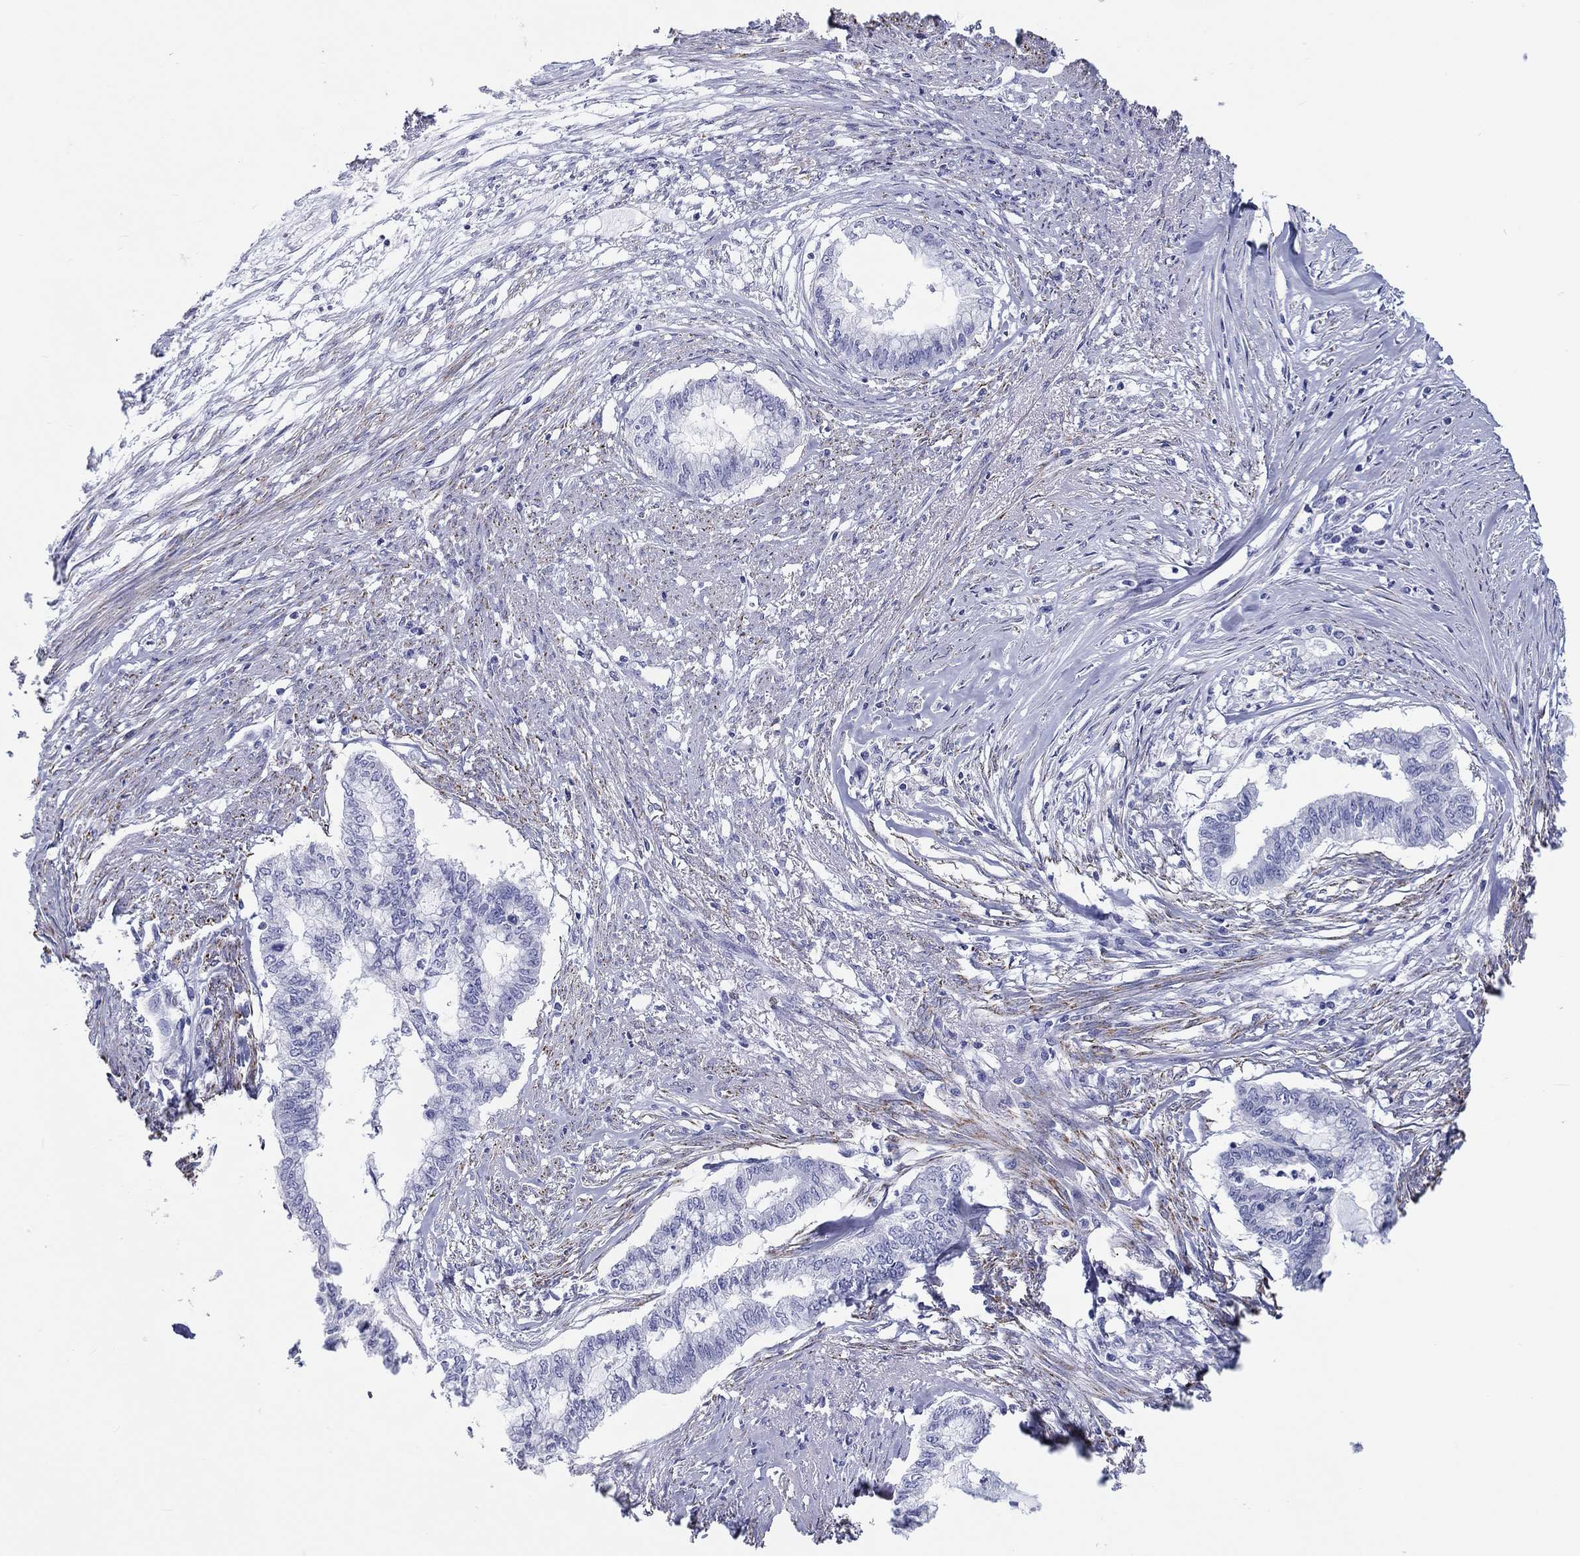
{"staining": {"intensity": "negative", "quantity": "none", "location": "none"}, "tissue": "endometrial cancer", "cell_type": "Tumor cells", "image_type": "cancer", "snomed": [{"axis": "morphology", "description": "Adenocarcinoma, NOS"}, {"axis": "topography", "description": "Endometrium"}], "caption": "Endometrial cancer (adenocarcinoma) was stained to show a protein in brown. There is no significant positivity in tumor cells.", "gene": "H1-1", "patient": {"sex": "female", "age": 79}}